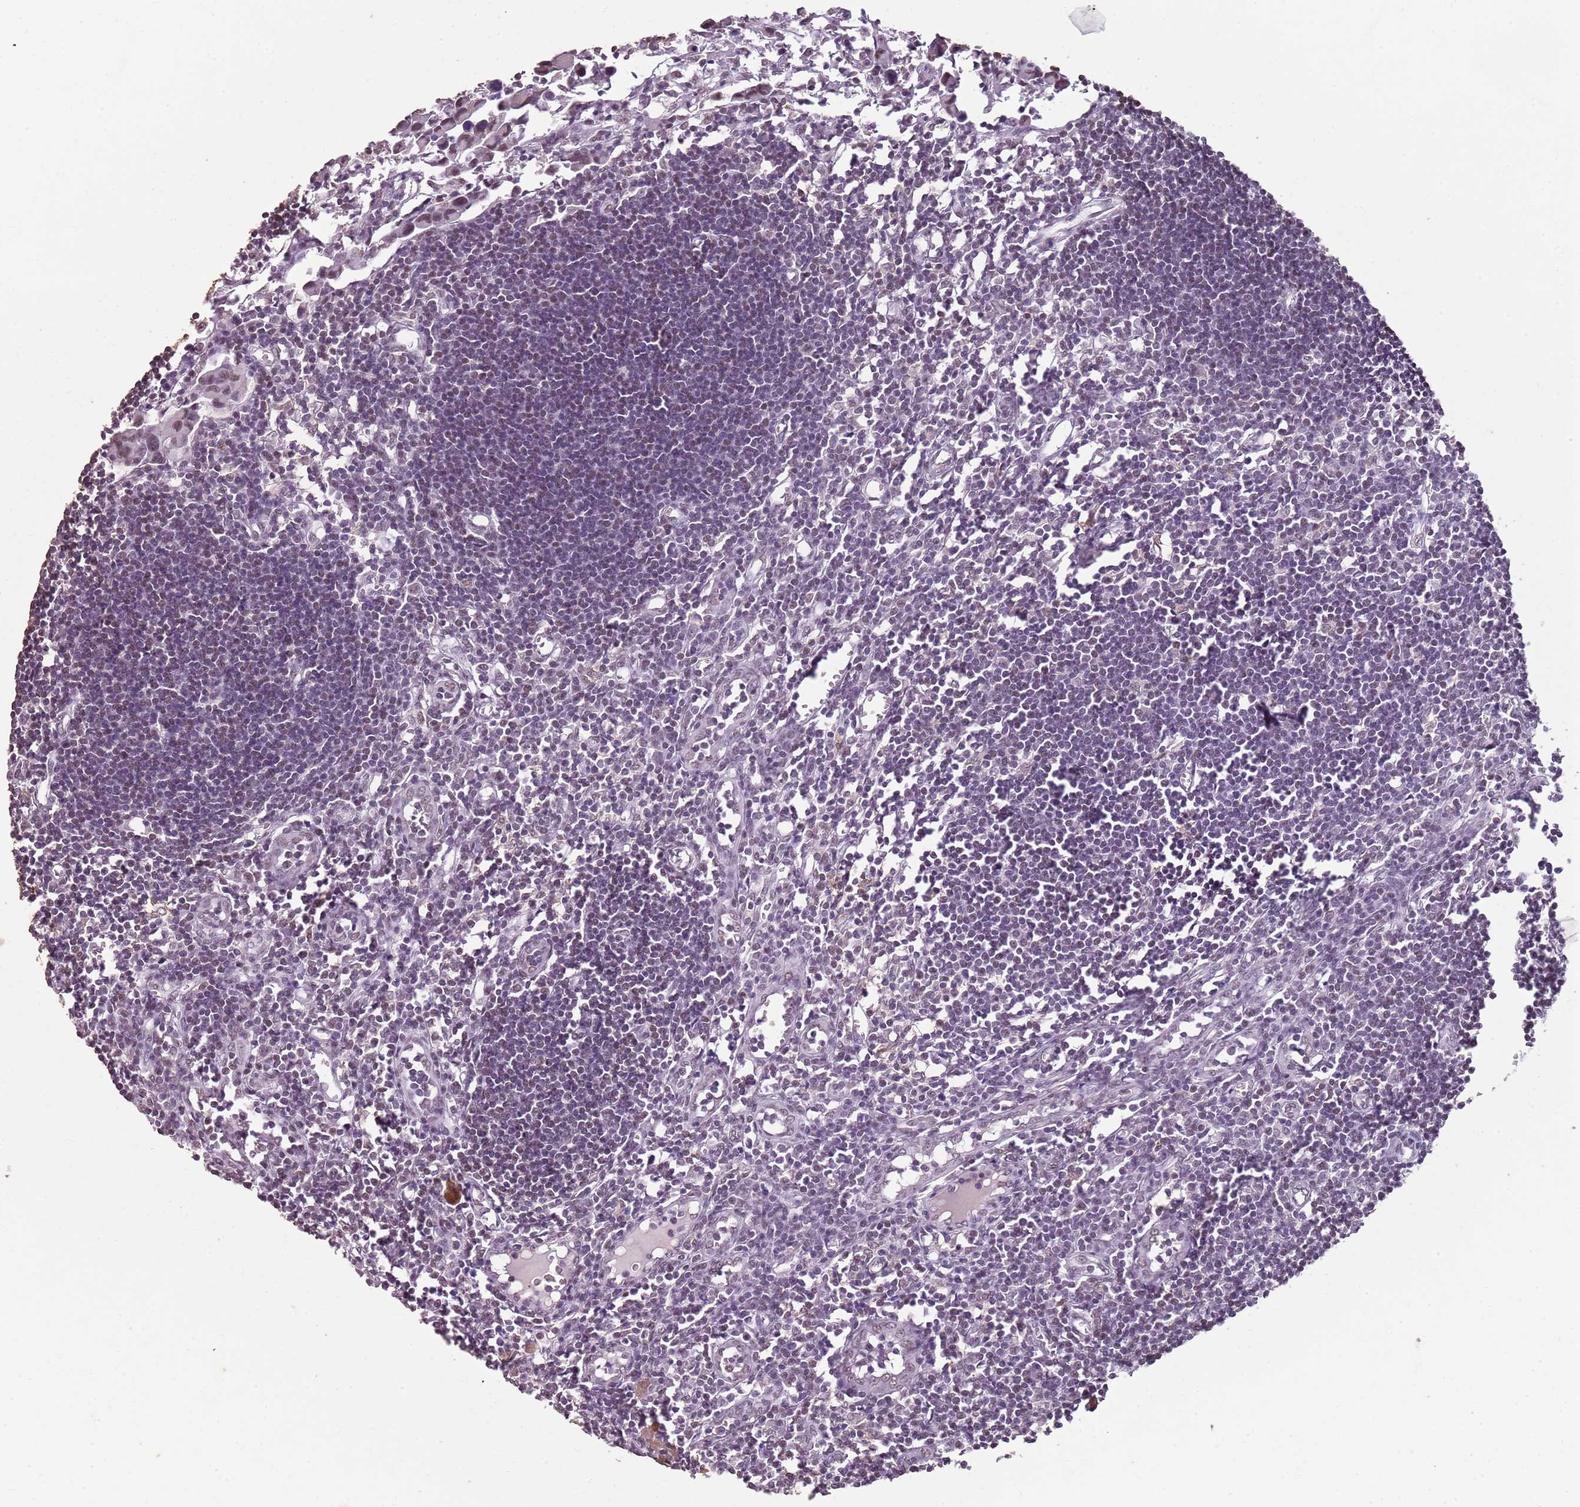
{"staining": {"intensity": "weak", "quantity": "25%-75%", "location": "nuclear"}, "tissue": "lymph node", "cell_type": "Germinal center cells", "image_type": "normal", "snomed": [{"axis": "morphology", "description": "Normal tissue, NOS"}, {"axis": "morphology", "description": "Malignant melanoma, Metastatic site"}, {"axis": "topography", "description": "Lymph node"}], "caption": "A low amount of weak nuclear expression is seen in about 25%-75% of germinal center cells in benign lymph node.", "gene": "ARL14EP", "patient": {"sex": "male", "age": 41}}